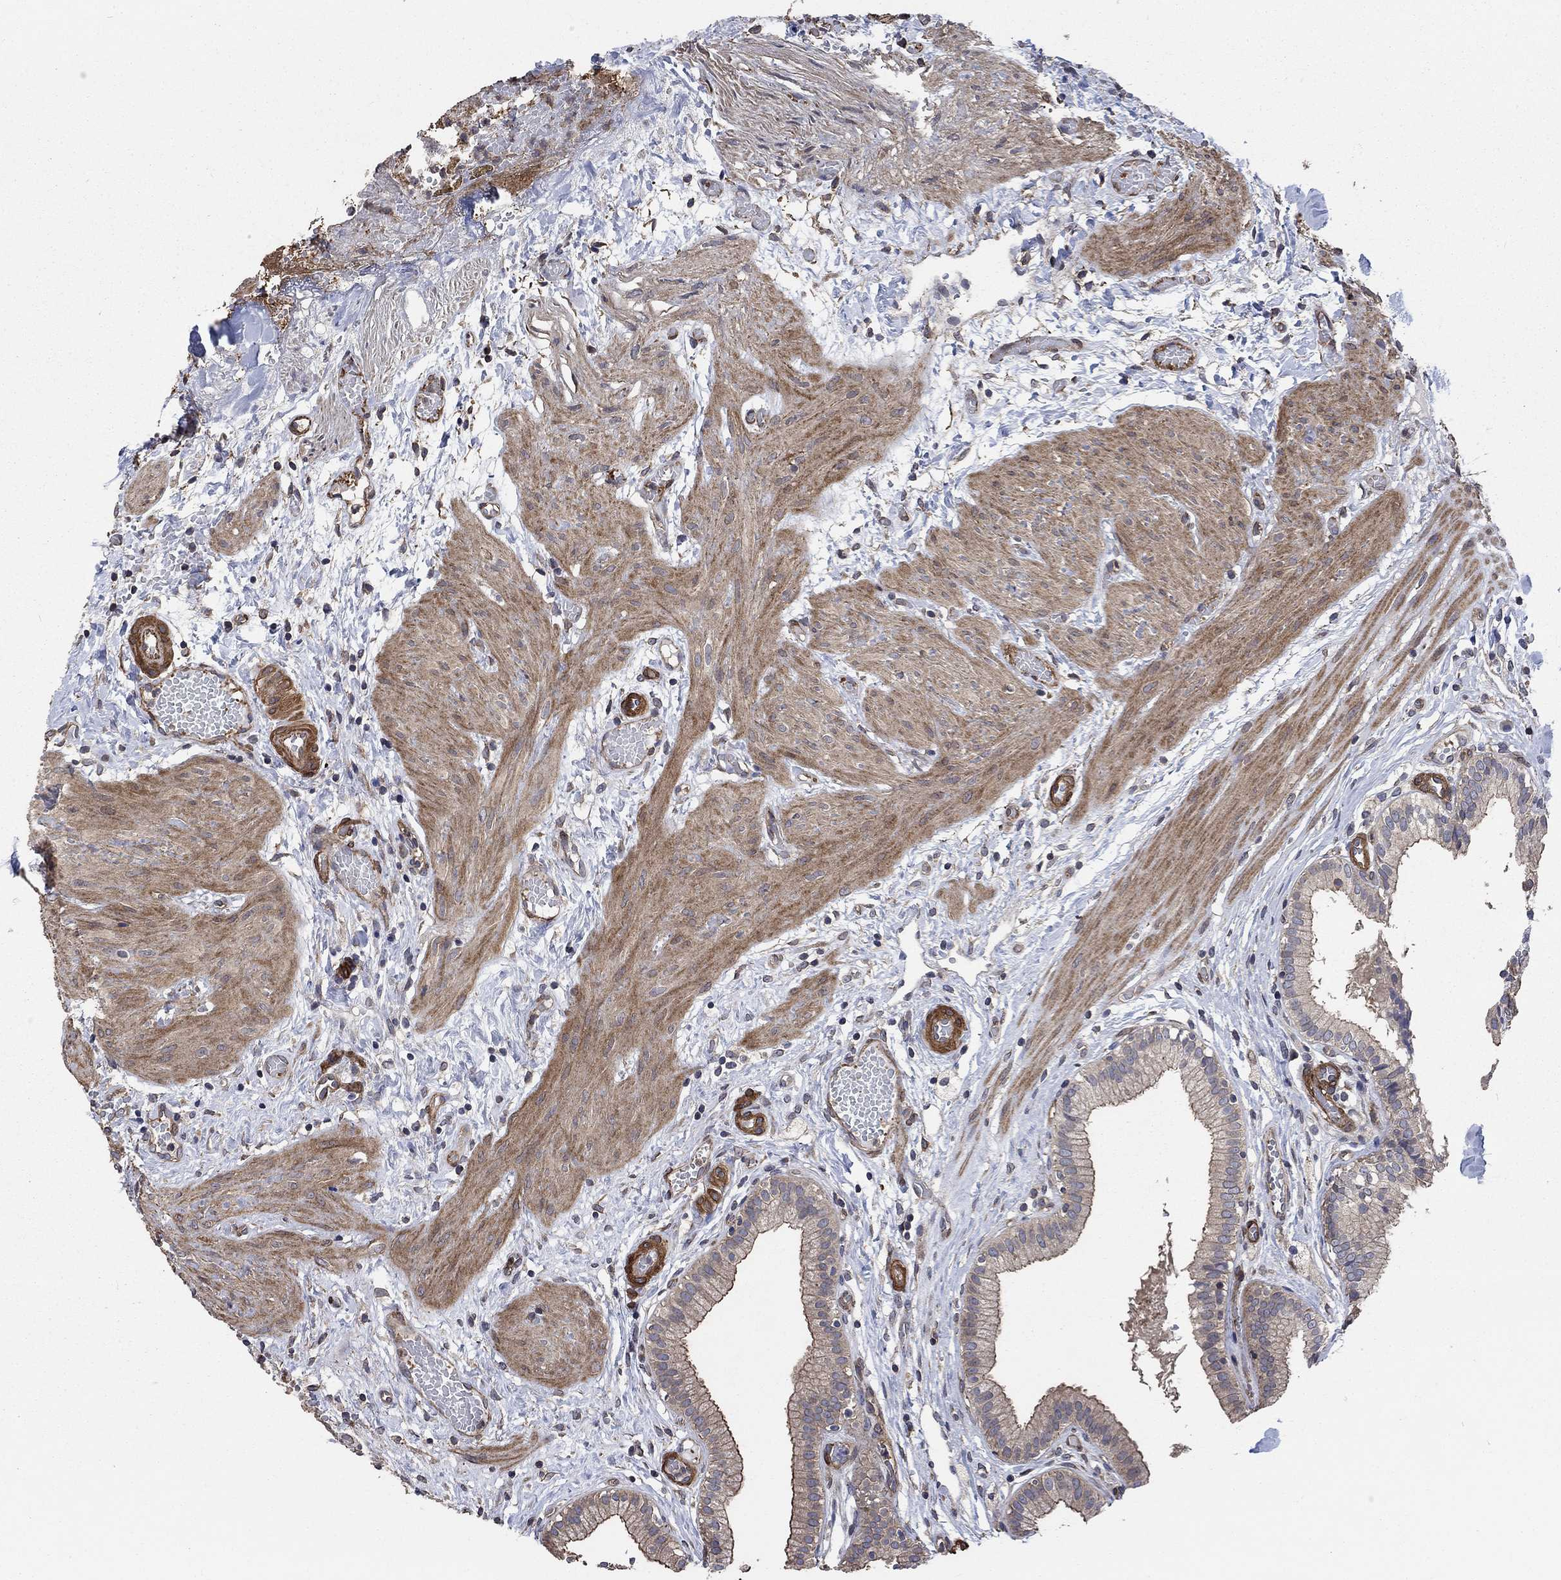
{"staining": {"intensity": "moderate", "quantity": "25%-75%", "location": "cytoplasmic/membranous"}, "tissue": "gallbladder", "cell_type": "Glandular cells", "image_type": "normal", "snomed": [{"axis": "morphology", "description": "Normal tissue, NOS"}, {"axis": "topography", "description": "Gallbladder"}], "caption": "IHC of normal gallbladder shows medium levels of moderate cytoplasmic/membranous positivity in approximately 25%-75% of glandular cells. The staining was performed using DAB (3,3'-diaminobenzidine), with brown indicating positive protein expression. Nuclei are stained blue with hematoxylin.", "gene": "PDE3A", "patient": {"sex": "female", "age": 24}}